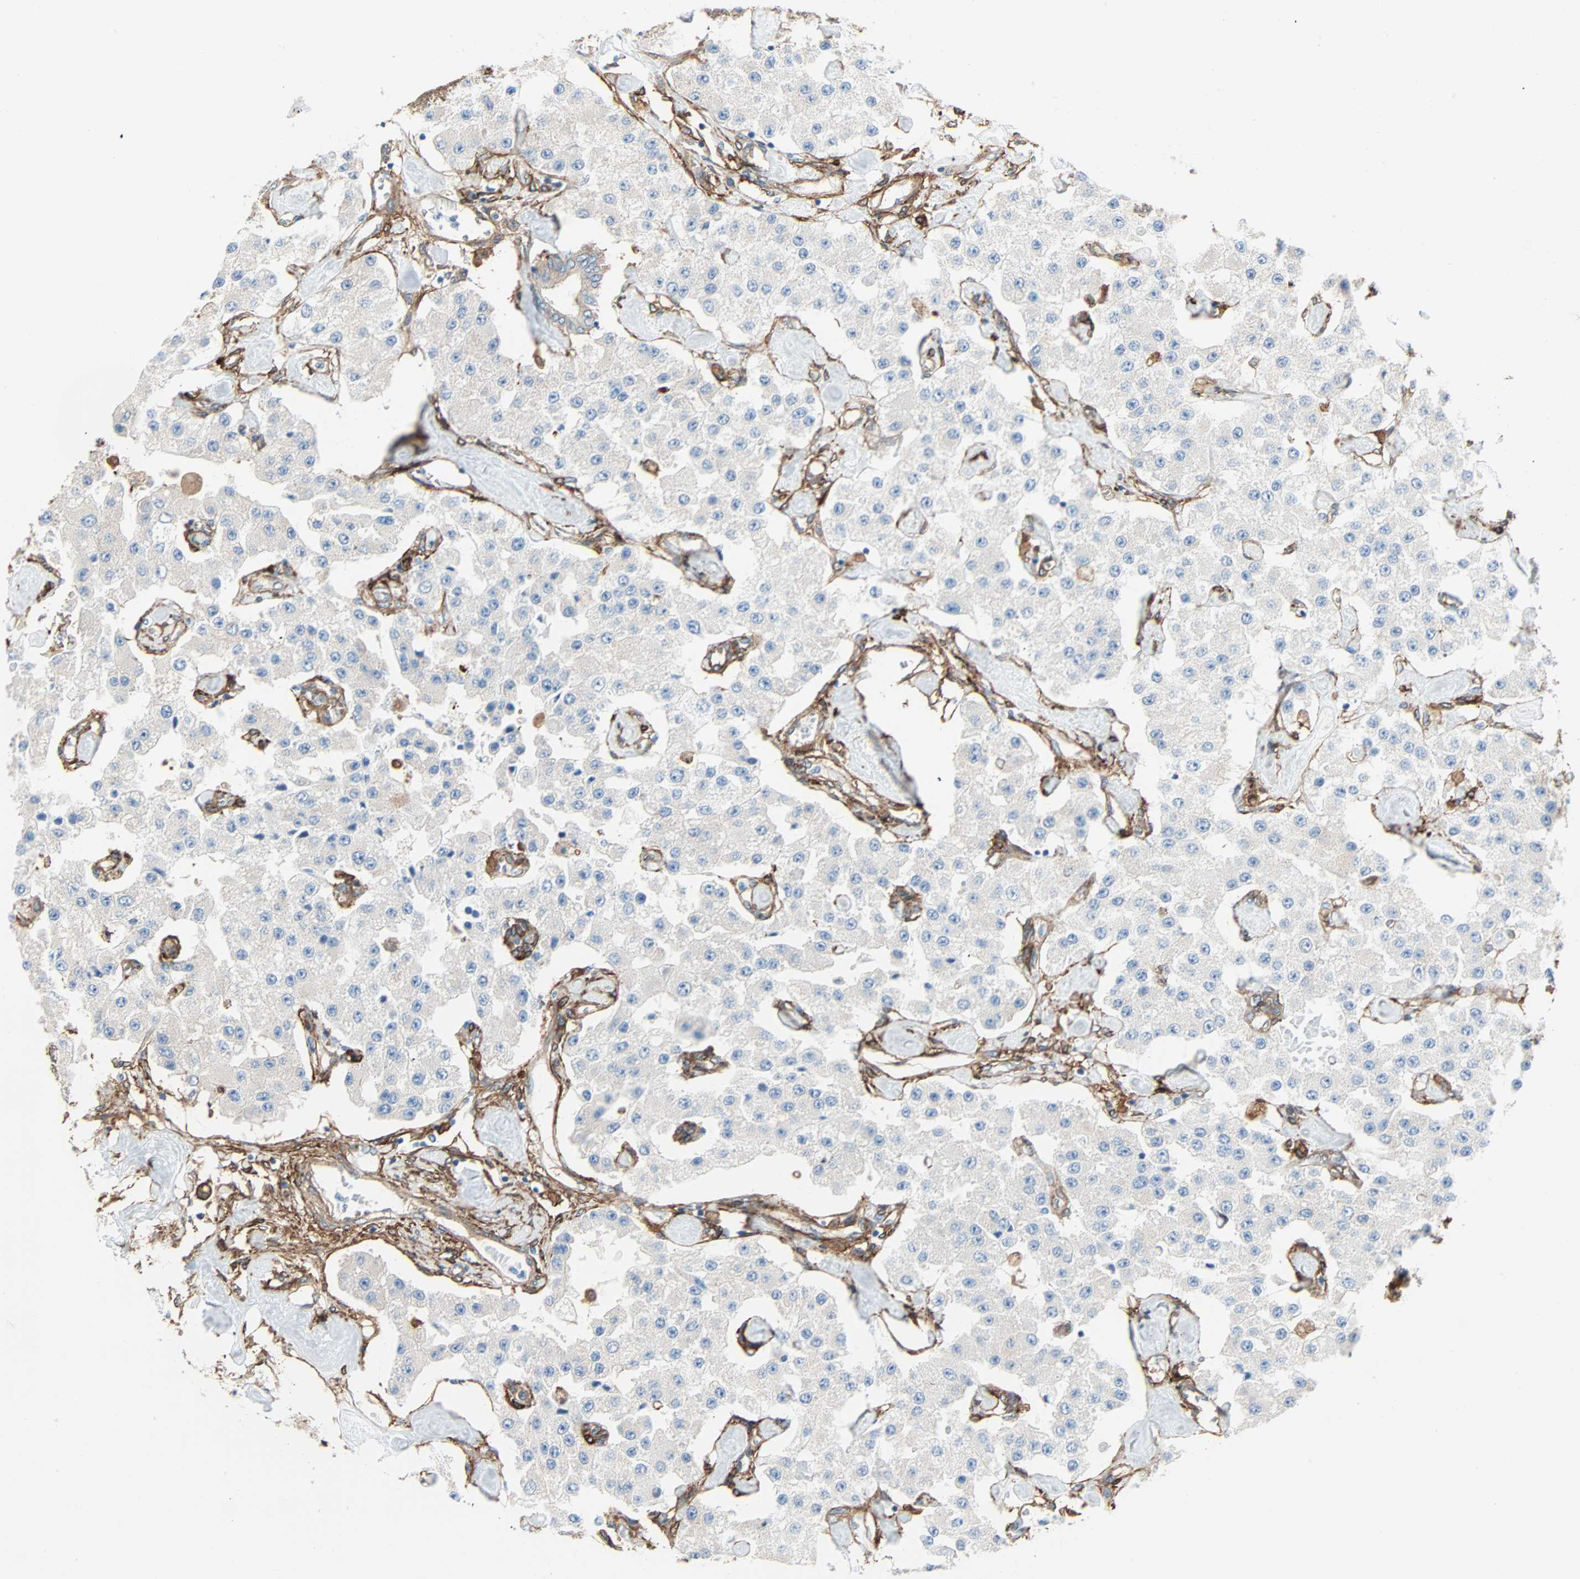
{"staining": {"intensity": "negative", "quantity": "none", "location": "none"}, "tissue": "carcinoid", "cell_type": "Tumor cells", "image_type": "cancer", "snomed": [{"axis": "morphology", "description": "Carcinoid, malignant, NOS"}, {"axis": "topography", "description": "Pancreas"}], "caption": "Carcinoid was stained to show a protein in brown. There is no significant staining in tumor cells.", "gene": "EPB41L2", "patient": {"sex": "male", "age": 41}}